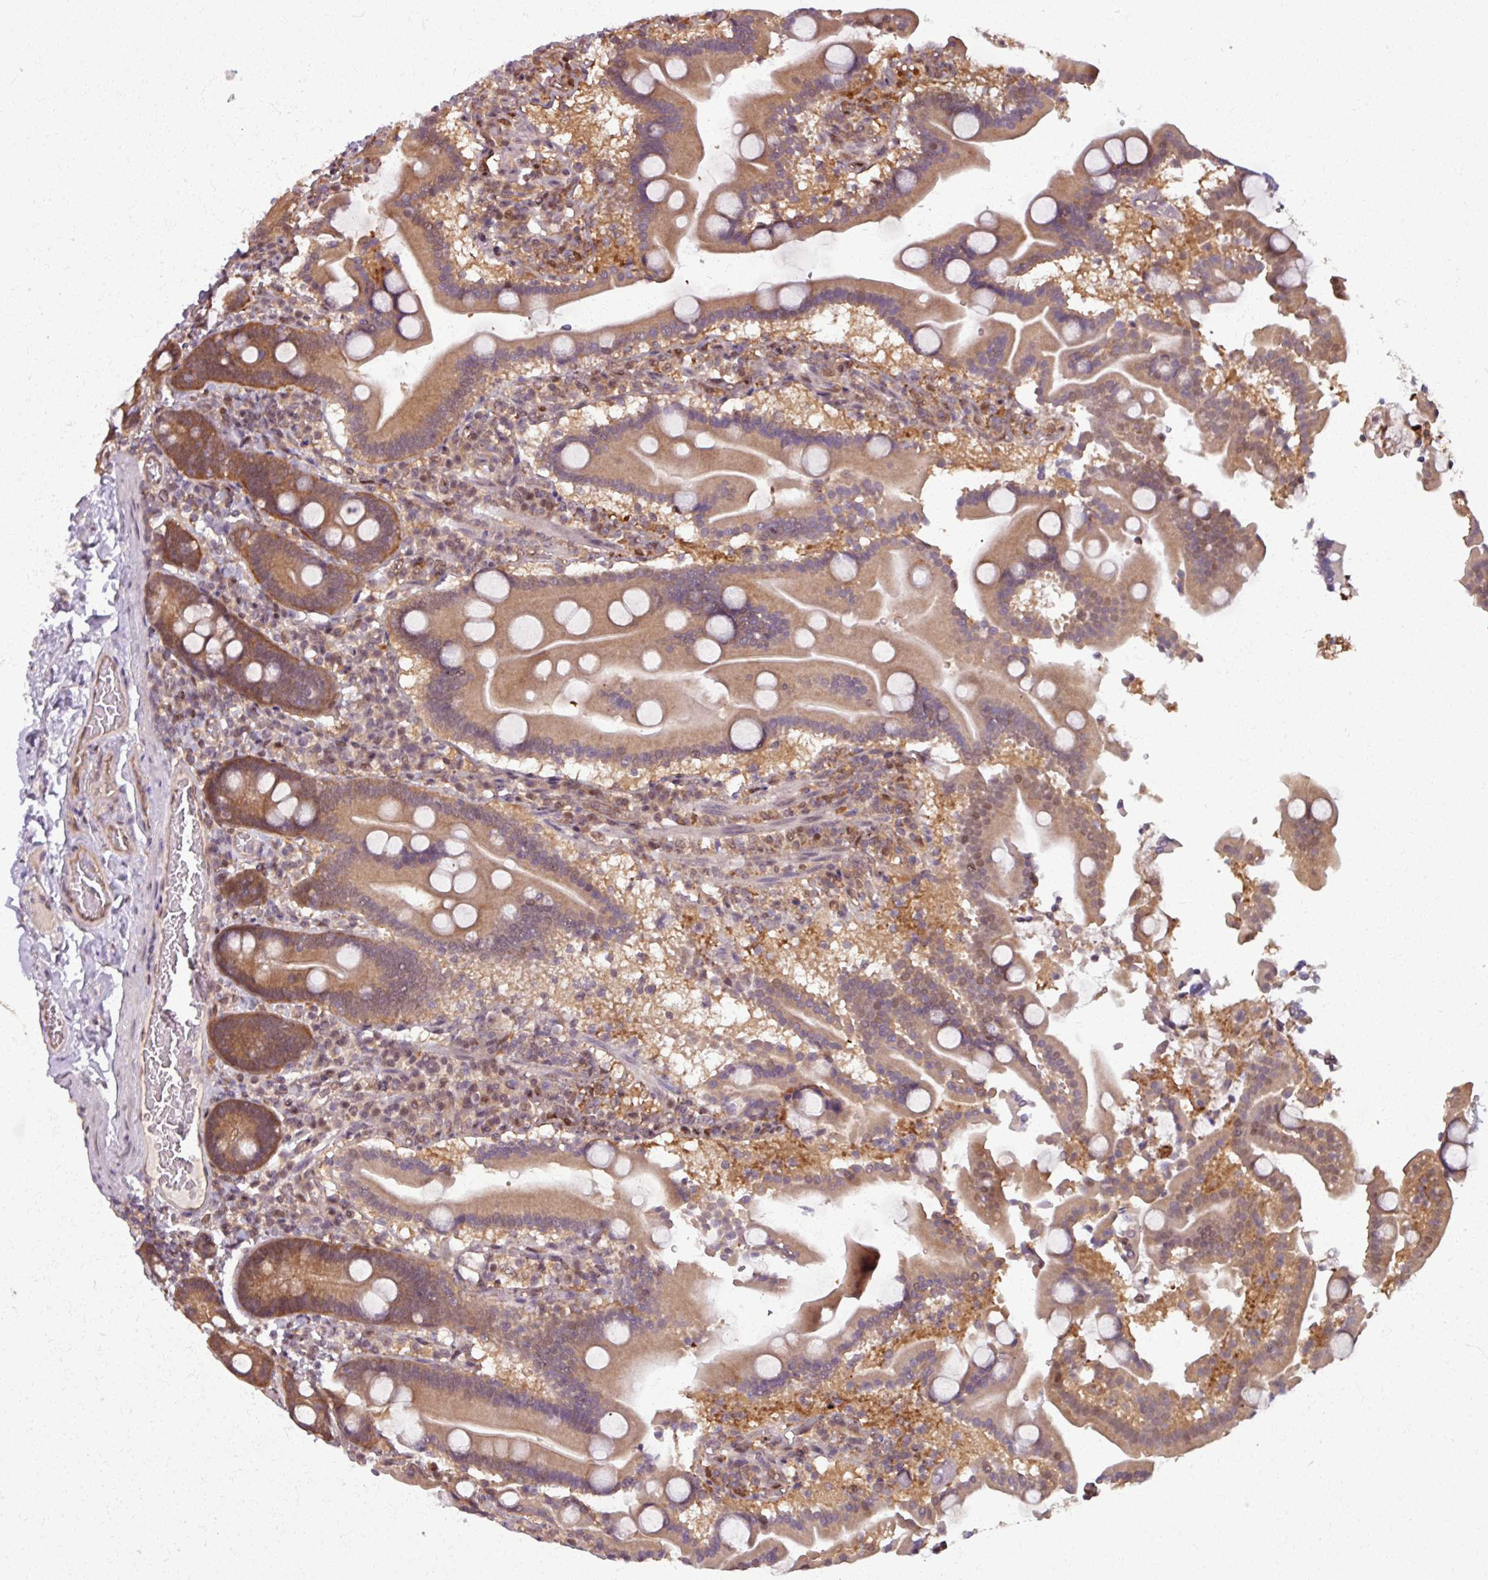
{"staining": {"intensity": "moderate", "quantity": ">75%", "location": "cytoplasmic/membranous"}, "tissue": "duodenum", "cell_type": "Glandular cells", "image_type": "normal", "snomed": [{"axis": "morphology", "description": "Normal tissue, NOS"}, {"axis": "topography", "description": "Duodenum"}], "caption": "IHC photomicrograph of unremarkable duodenum: duodenum stained using IHC displays medium levels of moderate protein expression localized specifically in the cytoplasmic/membranous of glandular cells, appearing as a cytoplasmic/membranous brown color.", "gene": "KCTD11", "patient": {"sex": "male", "age": 55}}